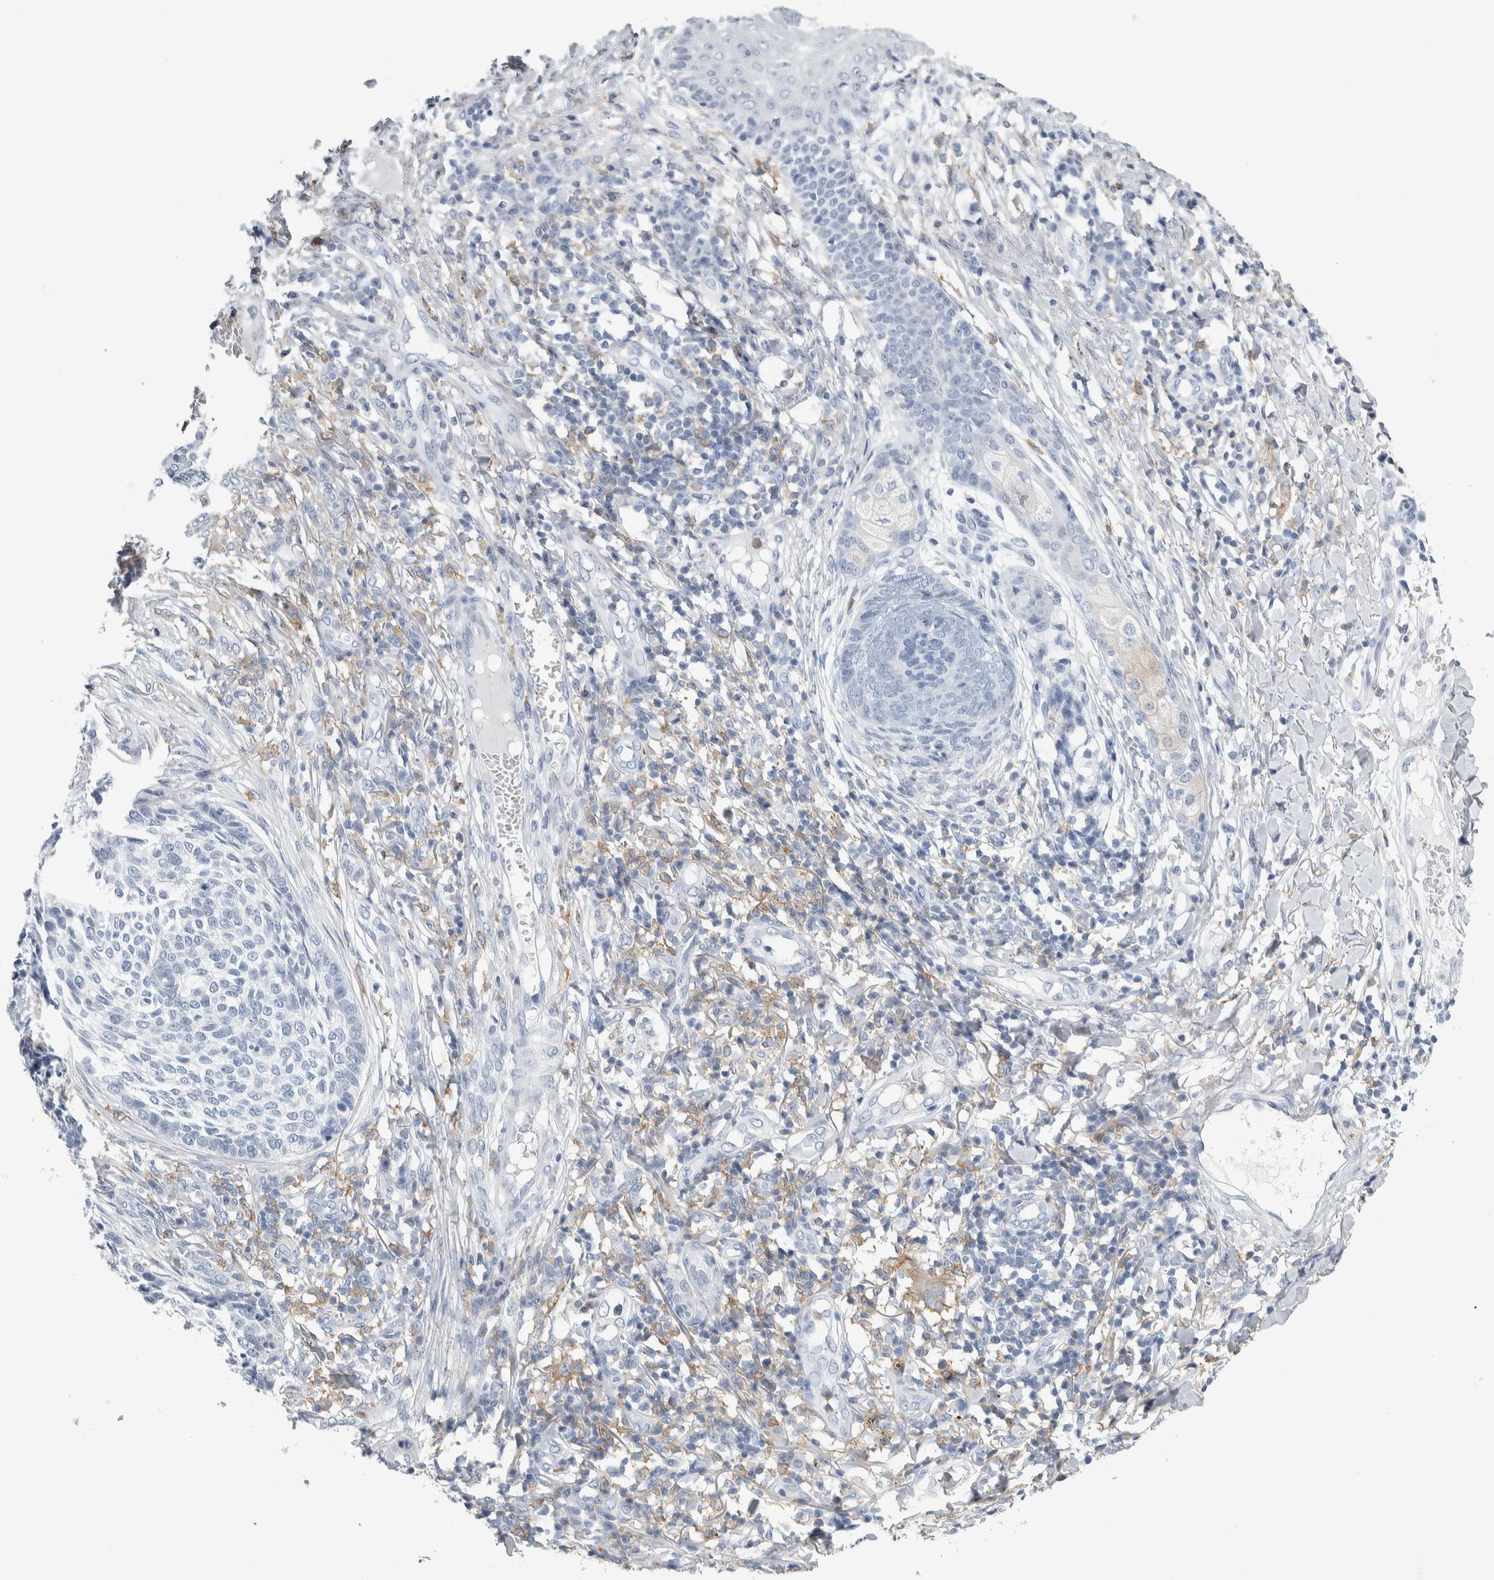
{"staining": {"intensity": "negative", "quantity": "none", "location": "none"}, "tissue": "skin cancer", "cell_type": "Tumor cells", "image_type": "cancer", "snomed": [{"axis": "morphology", "description": "Basal cell carcinoma"}, {"axis": "topography", "description": "Skin"}], "caption": "Immunohistochemistry (IHC) image of neoplastic tissue: human skin cancer (basal cell carcinoma) stained with DAB exhibits no significant protein expression in tumor cells. (Immunohistochemistry, brightfield microscopy, high magnification).", "gene": "SKAP2", "patient": {"sex": "female", "age": 64}}